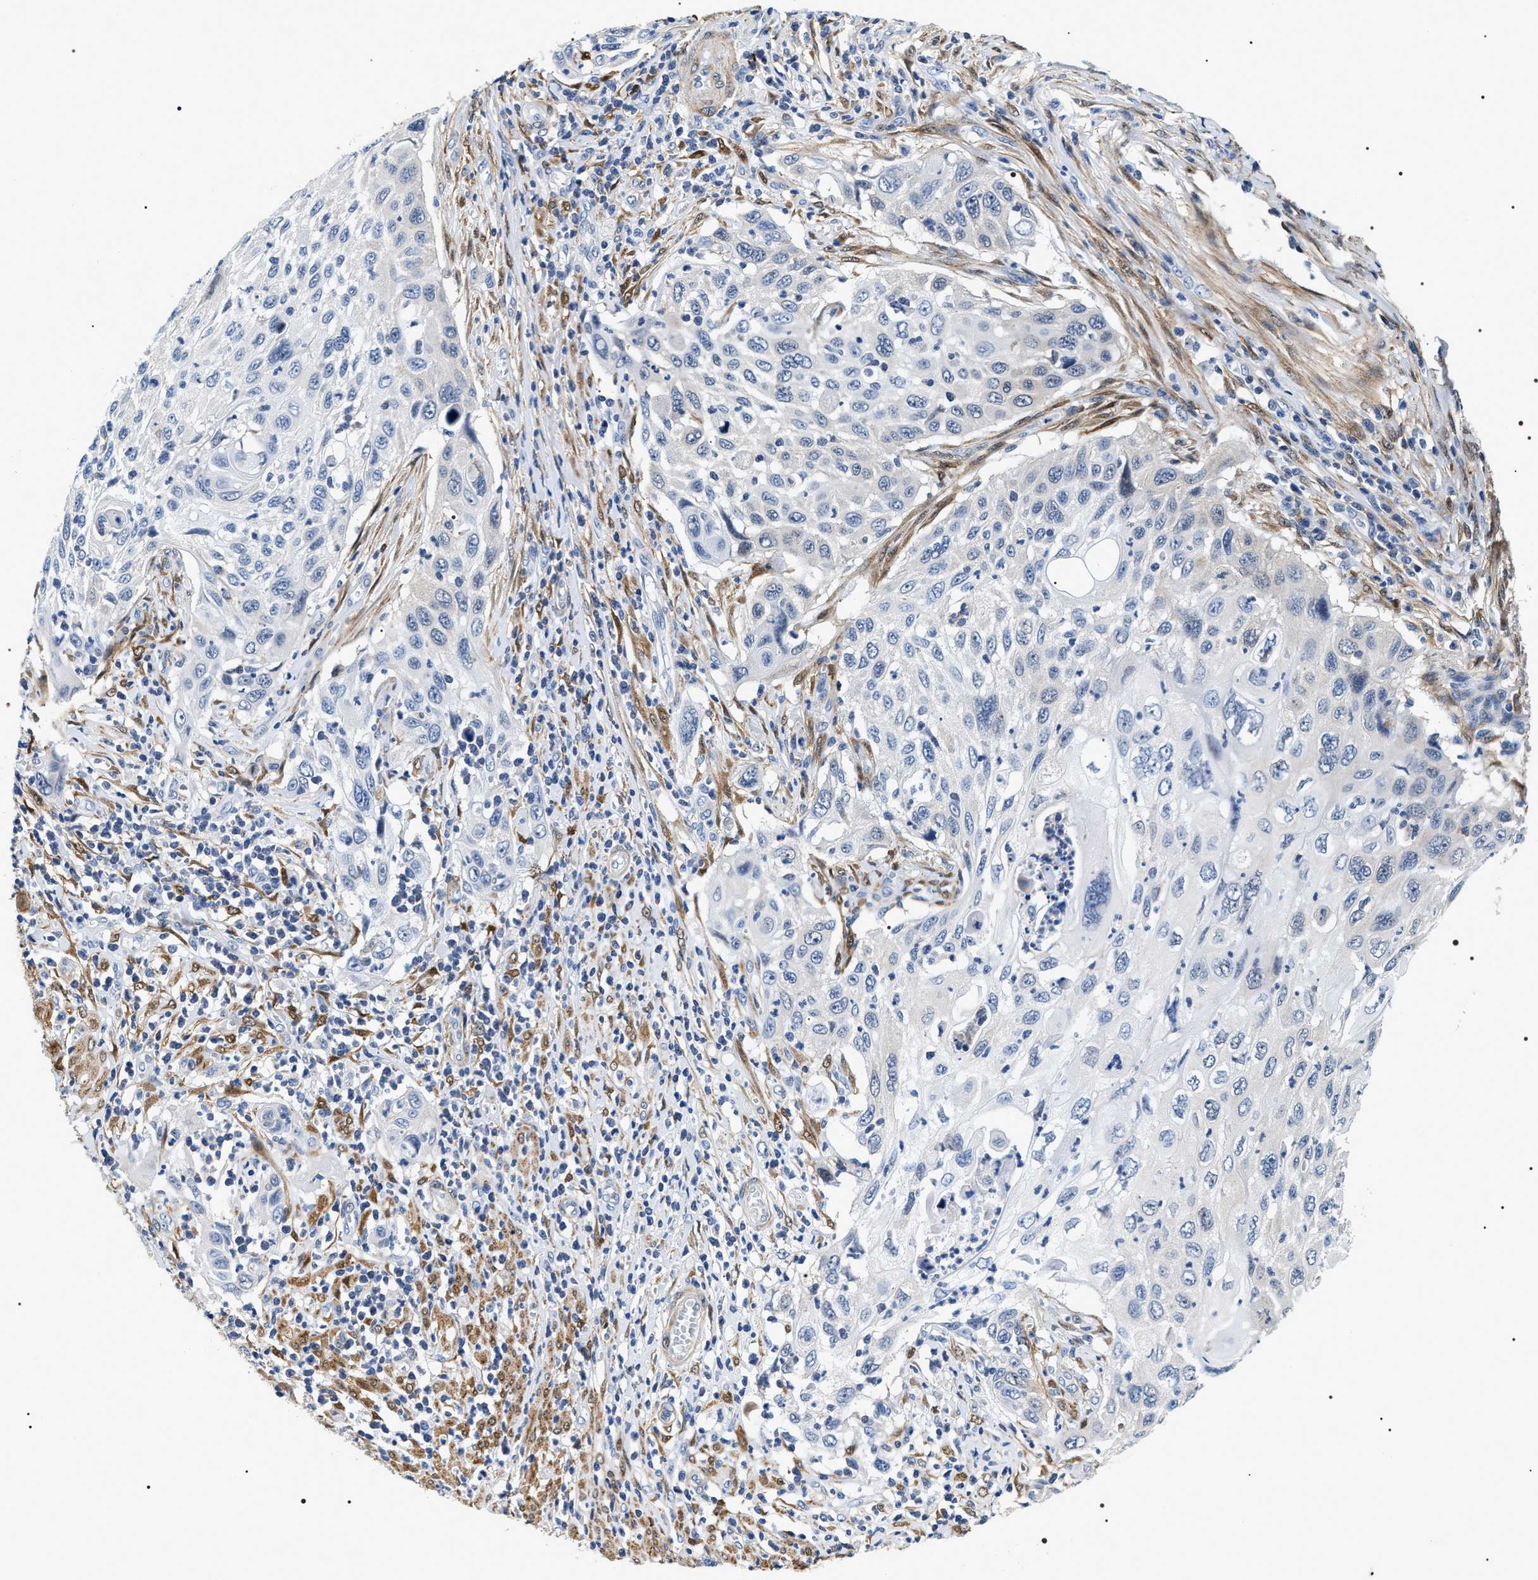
{"staining": {"intensity": "negative", "quantity": "none", "location": "none"}, "tissue": "cervical cancer", "cell_type": "Tumor cells", "image_type": "cancer", "snomed": [{"axis": "morphology", "description": "Squamous cell carcinoma, NOS"}, {"axis": "topography", "description": "Cervix"}], "caption": "Tumor cells are negative for brown protein staining in cervical cancer (squamous cell carcinoma).", "gene": "BAG2", "patient": {"sex": "female", "age": 70}}